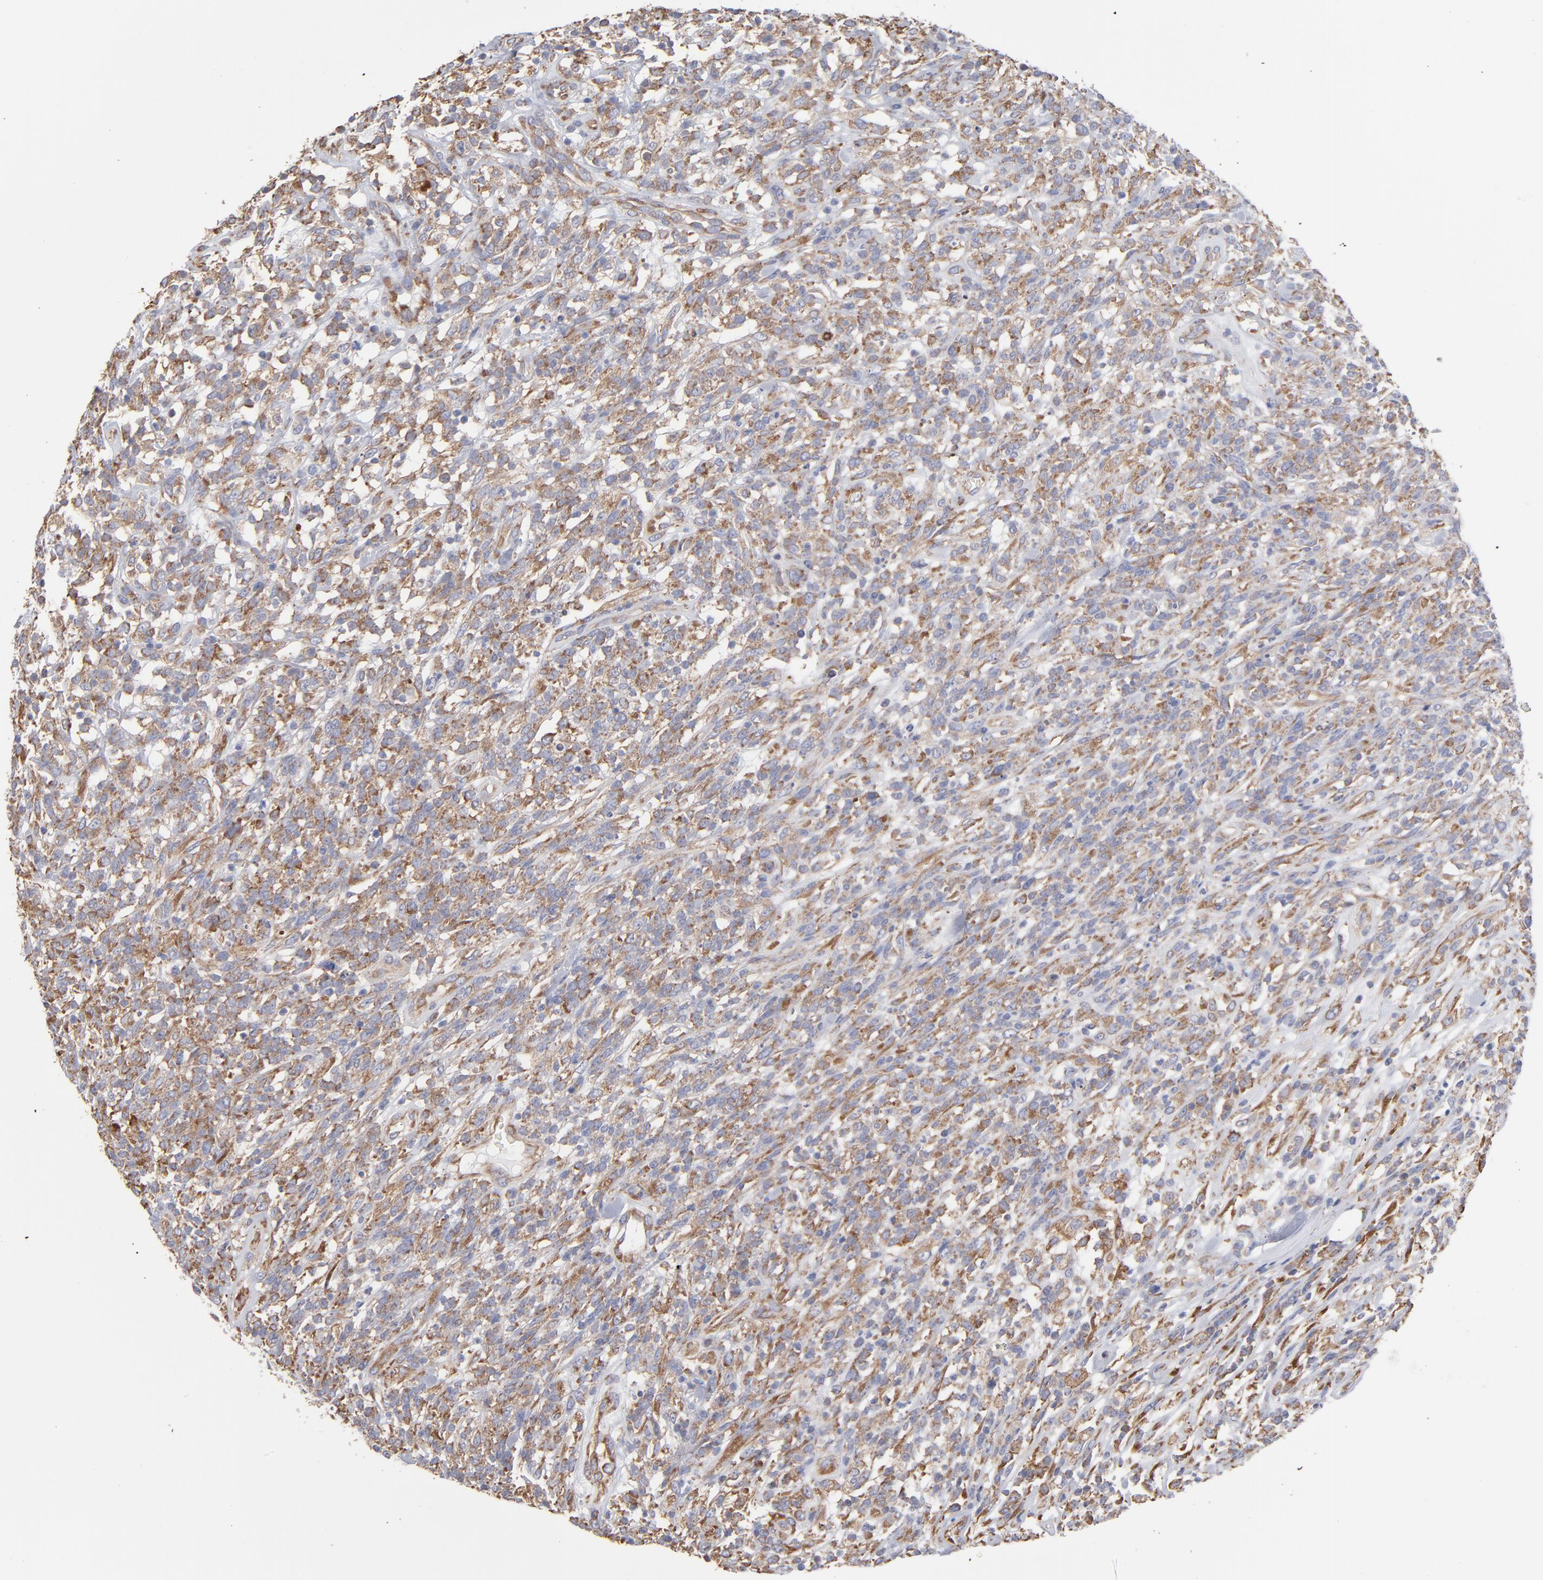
{"staining": {"intensity": "moderate", "quantity": ">75%", "location": "cytoplasmic/membranous"}, "tissue": "lymphoma", "cell_type": "Tumor cells", "image_type": "cancer", "snomed": [{"axis": "morphology", "description": "Malignant lymphoma, non-Hodgkin's type, High grade"}, {"axis": "topography", "description": "Lymph node"}], "caption": "DAB (3,3'-diaminobenzidine) immunohistochemical staining of human high-grade malignant lymphoma, non-Hodgkin's type exhibits moderate cytoplasmic/membranous protein staining in approximately >75% of tumor cells. (IHC, brightfield microscopy, high magnification).", "gene": "RPL3", "patient": {"sex": "female", "age": 73}}